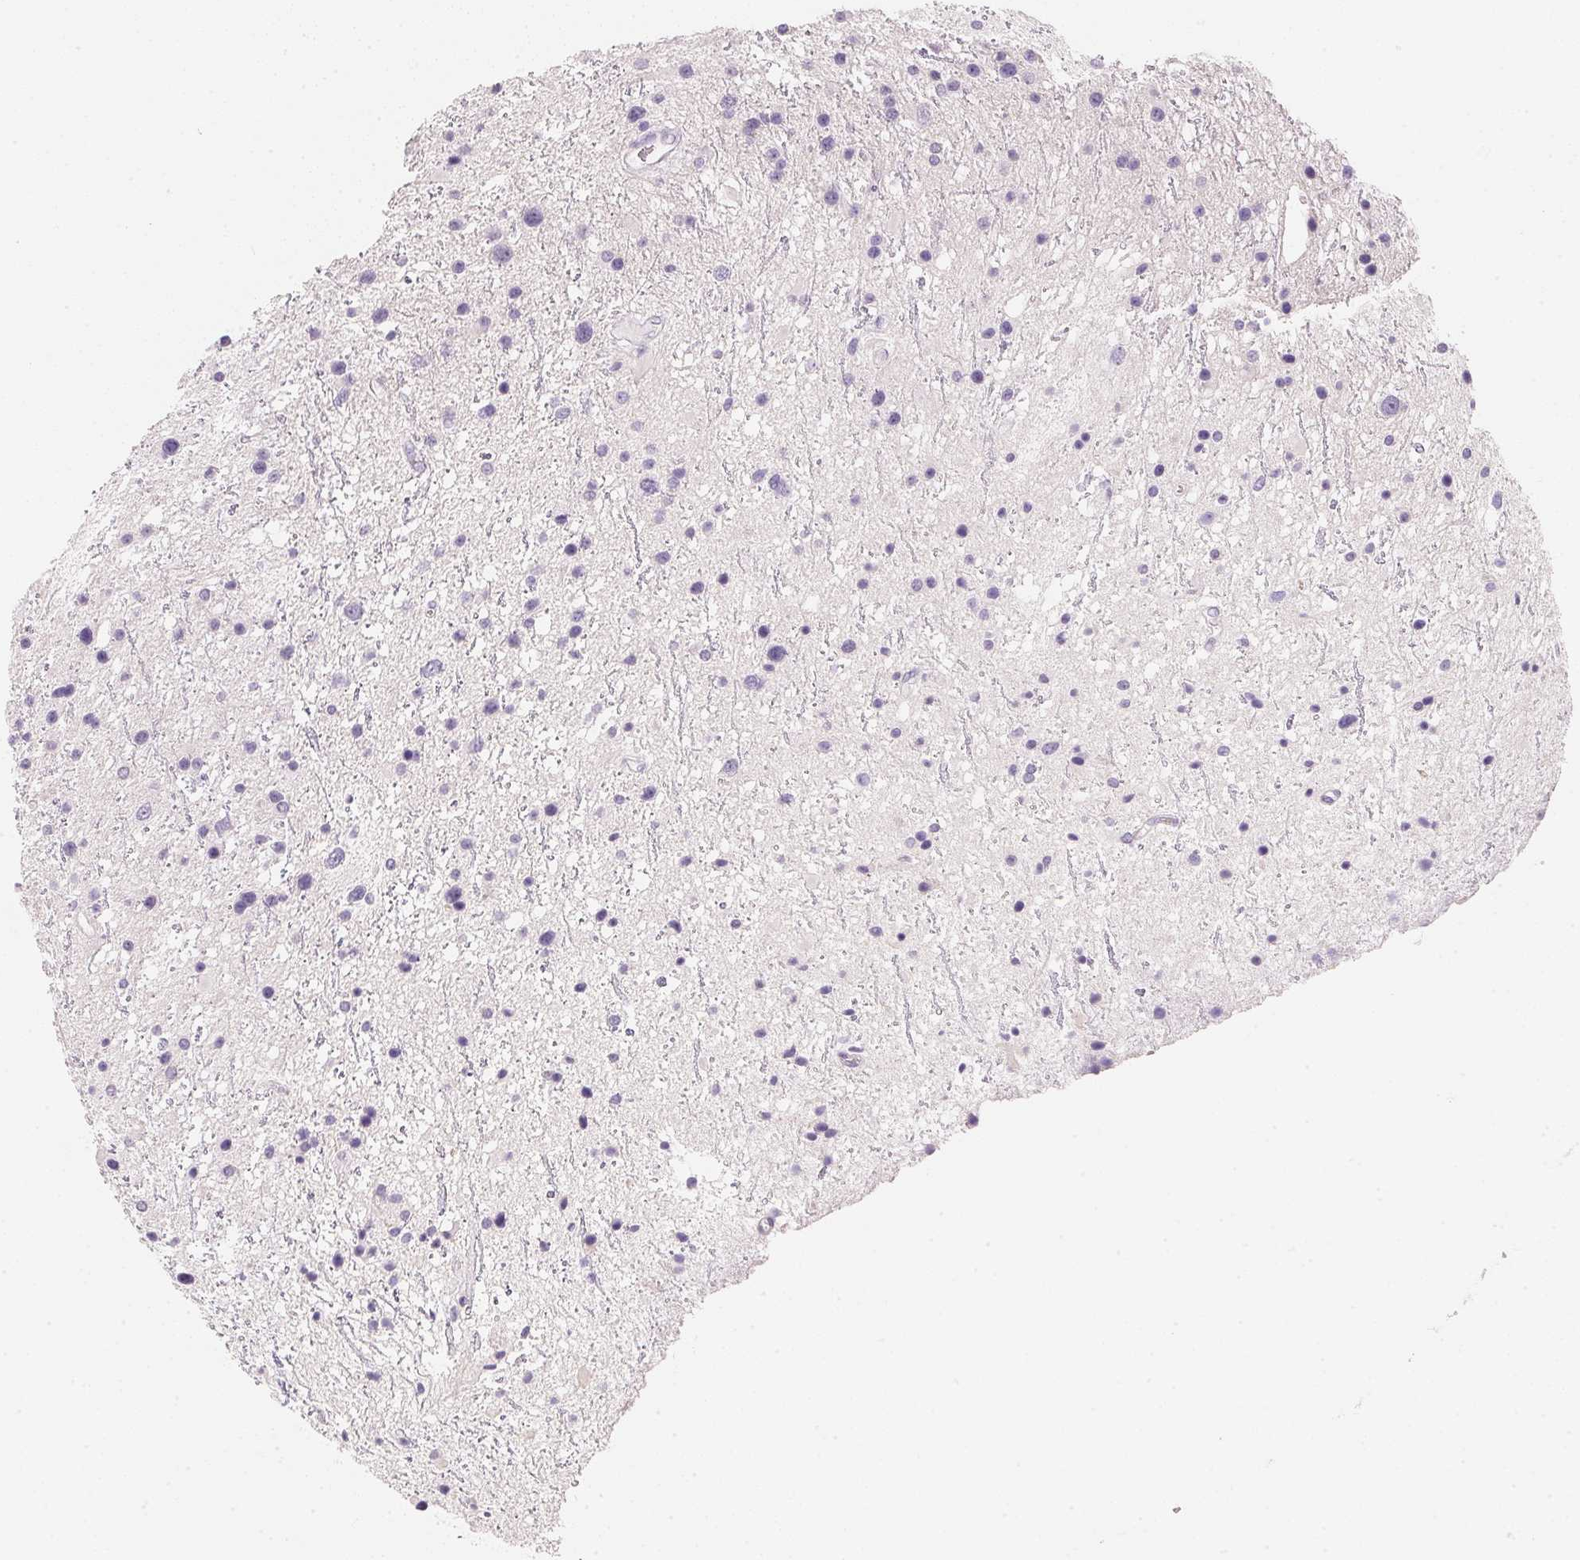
{"staining": {"intensity": "negative", "quantity": "none", "location": "none"}, "tissue": "glioma", "cell_type": "Tumor cells", "image_type": "cancer", "snomed": [{"axis": "morphology", "description": "Glioma, malignant, Low grade"}, {"axis": "topography", "description": "Brain"}], "caption": "Tumor cells show no significant positivity in low-grade glioma (malignant). (Stains: DAB (3,3'-diaminobenzidine) immunohistochemistry (IHC) with hematoxylin counter stain, Microscopy: brightfield microscopy at high magnification).", "gene": "ACP3", "patient": {"sex": "female", "age": 32}}